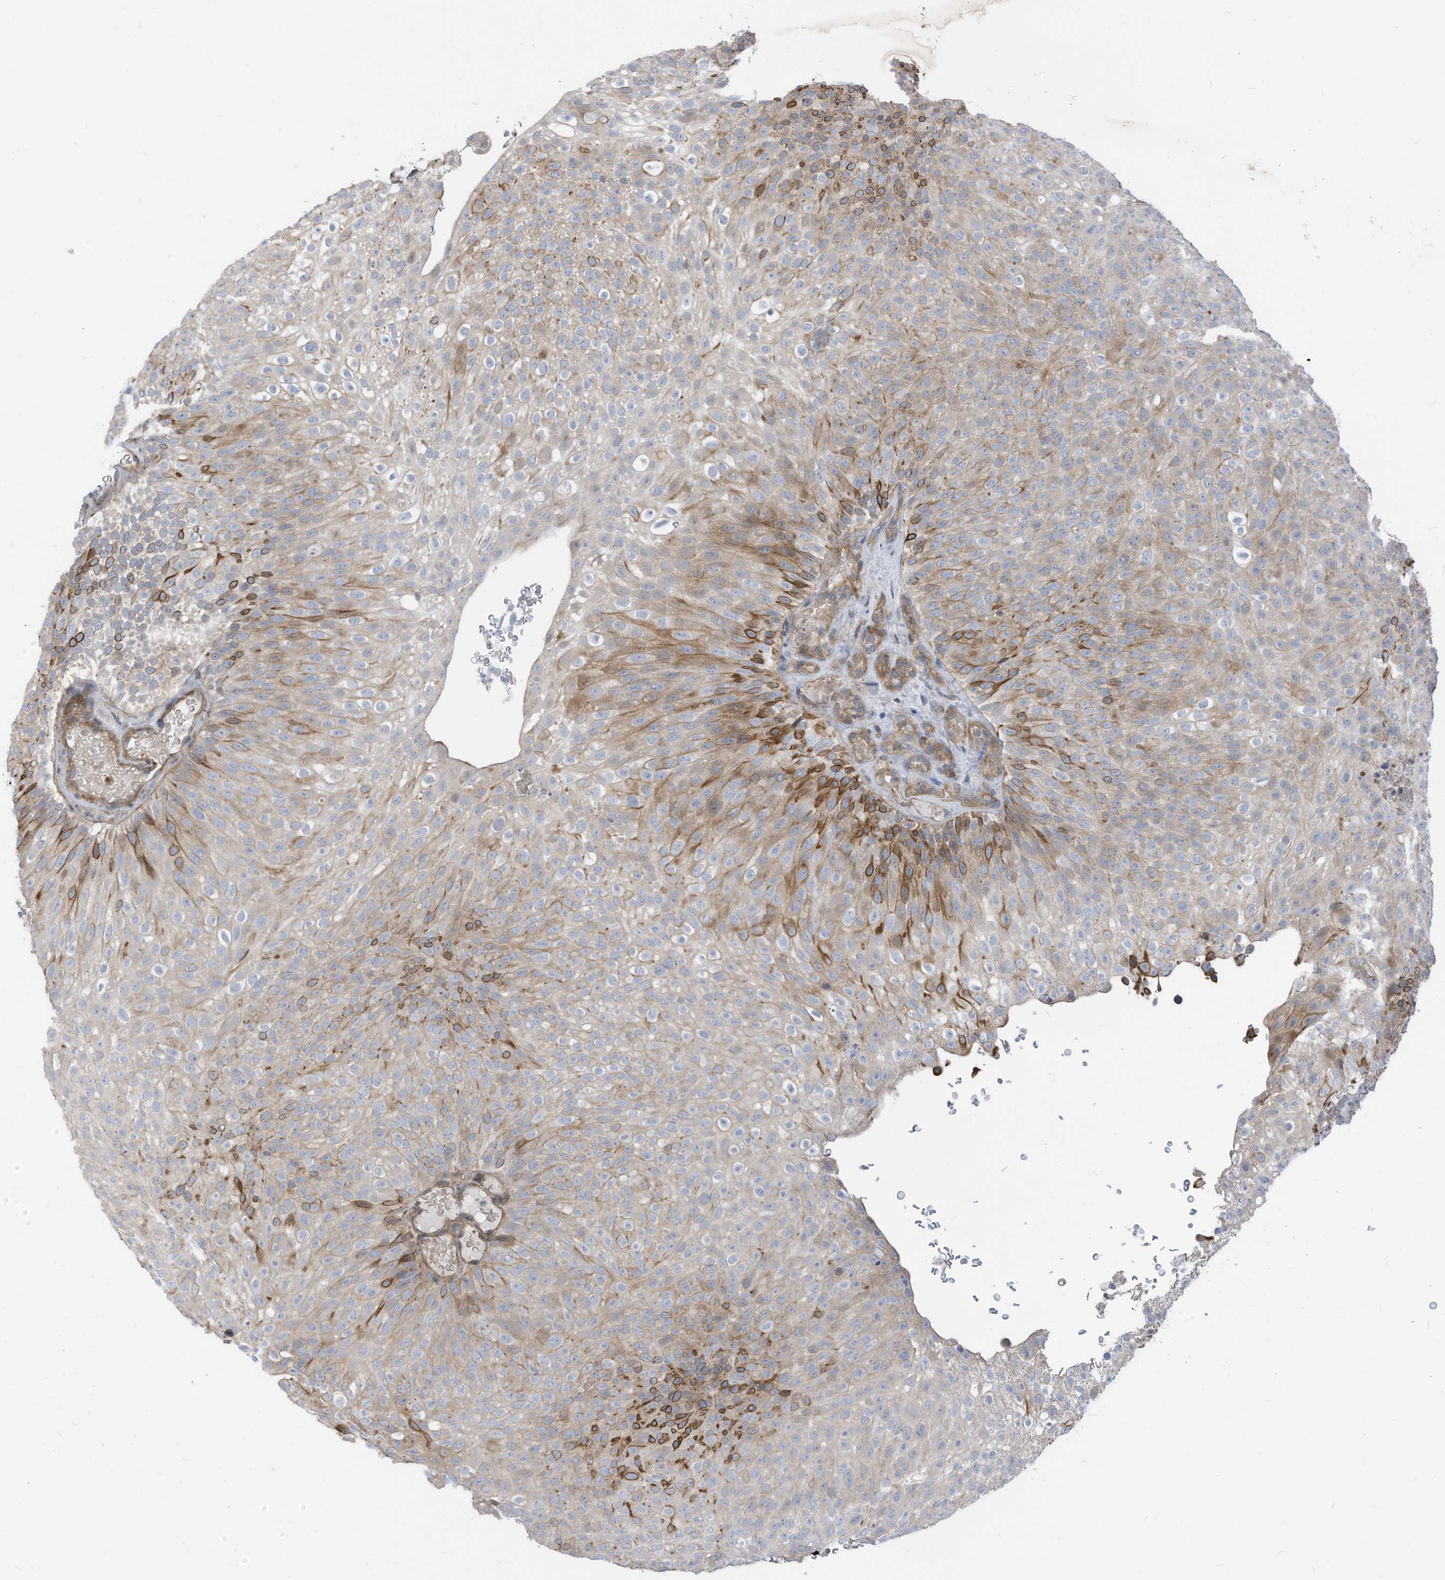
{"staining": {"intensity": "moderate", "quantity": "<25%", "location": "cytoplasmic/membranous"}, "tissue": "urothelial cancer", "cell_type": "Tumor cells", "image_type": "cancer", "snomed": [{"axis": "morphology", "description": "Urothelial carcinoma, Low grade"}, {"axis": "topography", "description": "Urinary bladder"}], "caption": "Moderate cytoplasmic/membranous positivity is seen in approximately <25% of tumor cells in urothelial carcinoma (low-grade).", "gene": "GPATCH3", "patient": {"sex": "male", "age": 78}}